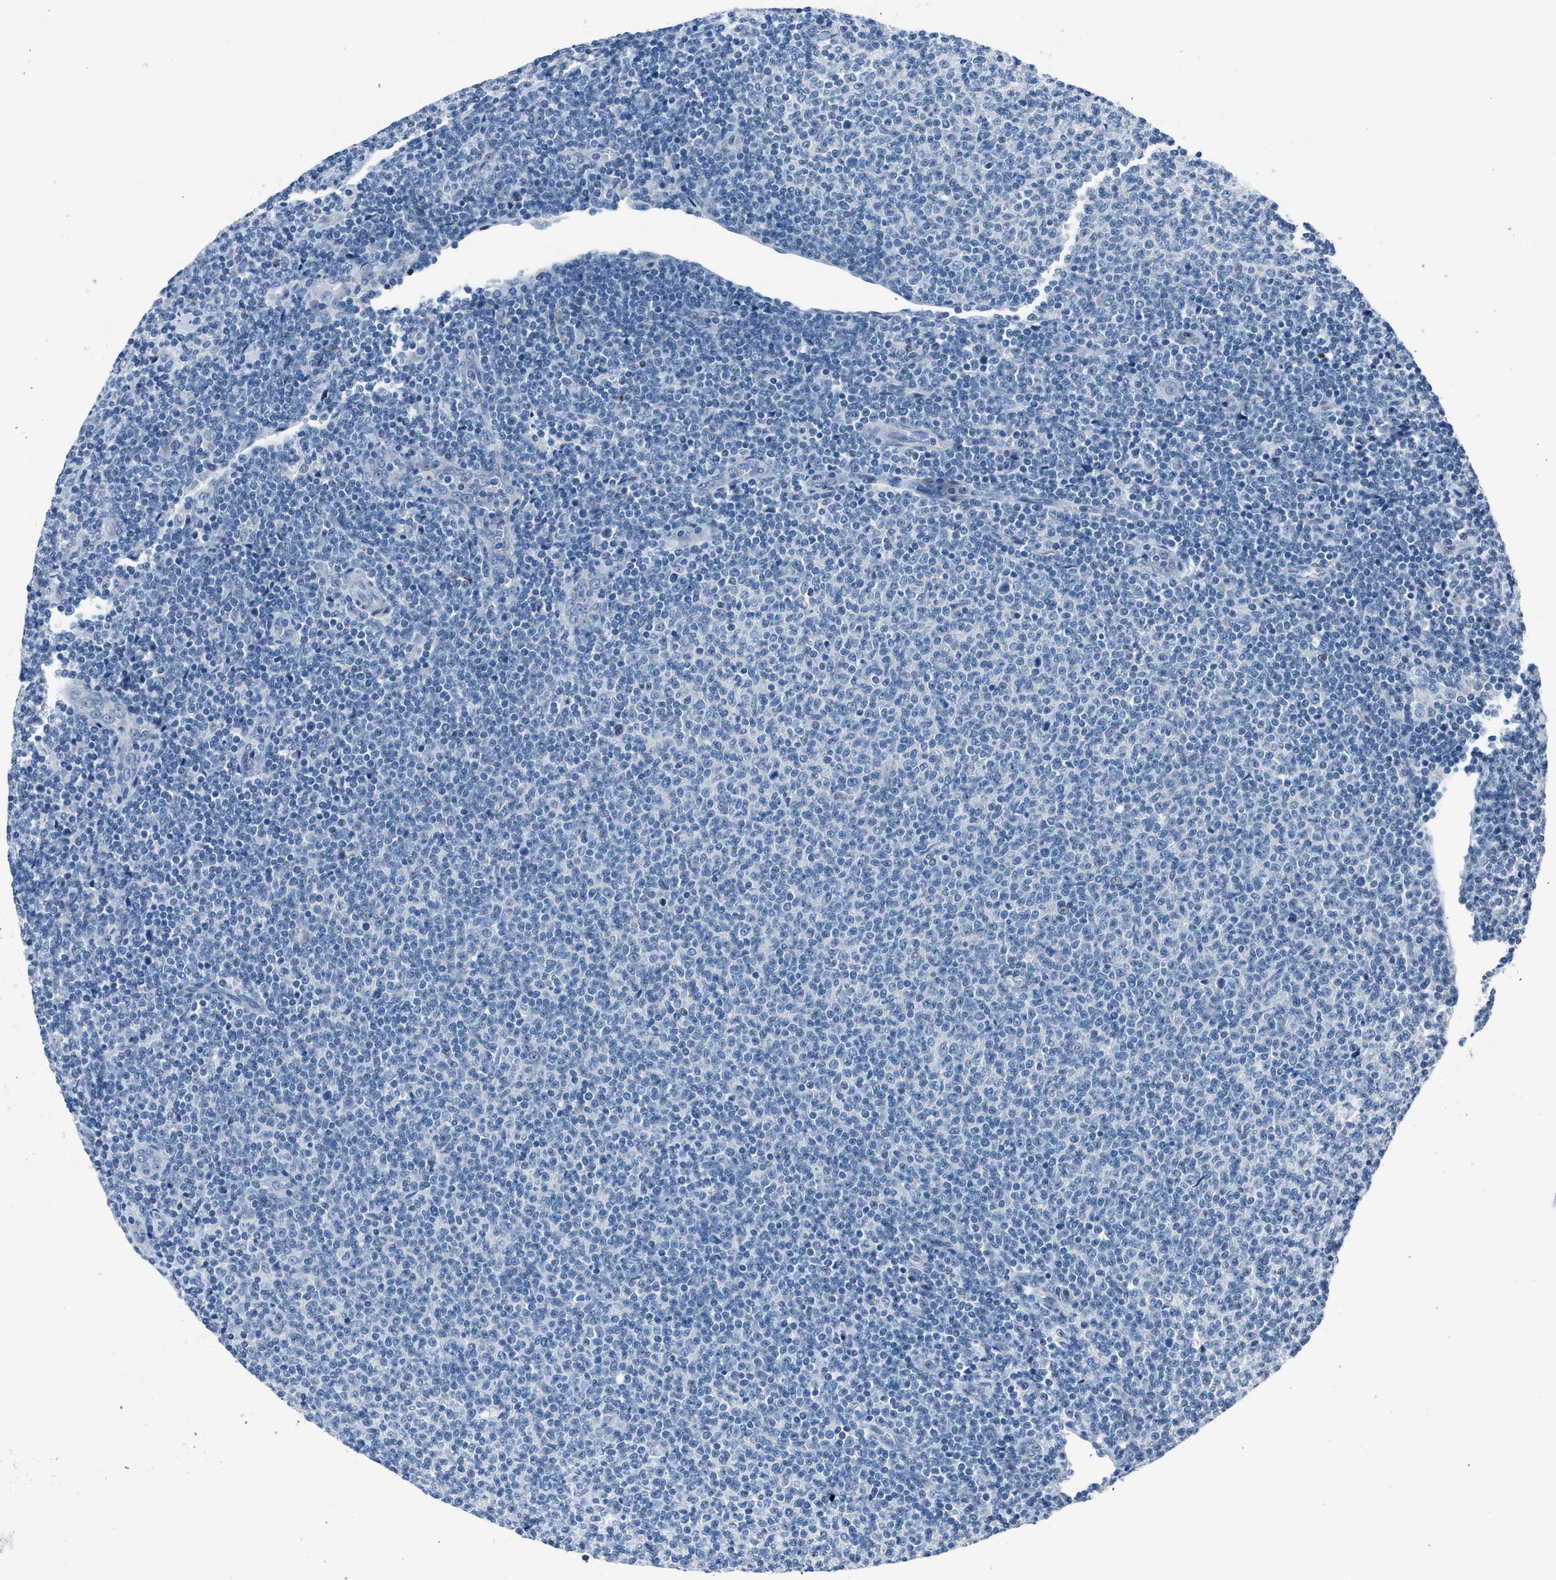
{"staining": {"intensity": "negative", "quantity": "none", "location": "none"}, "tissue": "lymphoma", "cell_type": "Tumor cells", "image_type": "cancer", "snomed": [{"axis": "morphology", "description": "Malignant lymphoma, non-Hodgkin's type, Low grade"}, {"axis": "topography", "description": "Lymph node"}], "caption": "Tumor cells are negative for protein expression in human lymphoma.", "gene": "RNF41", "patient": {"sex": "male", "age": 66}}